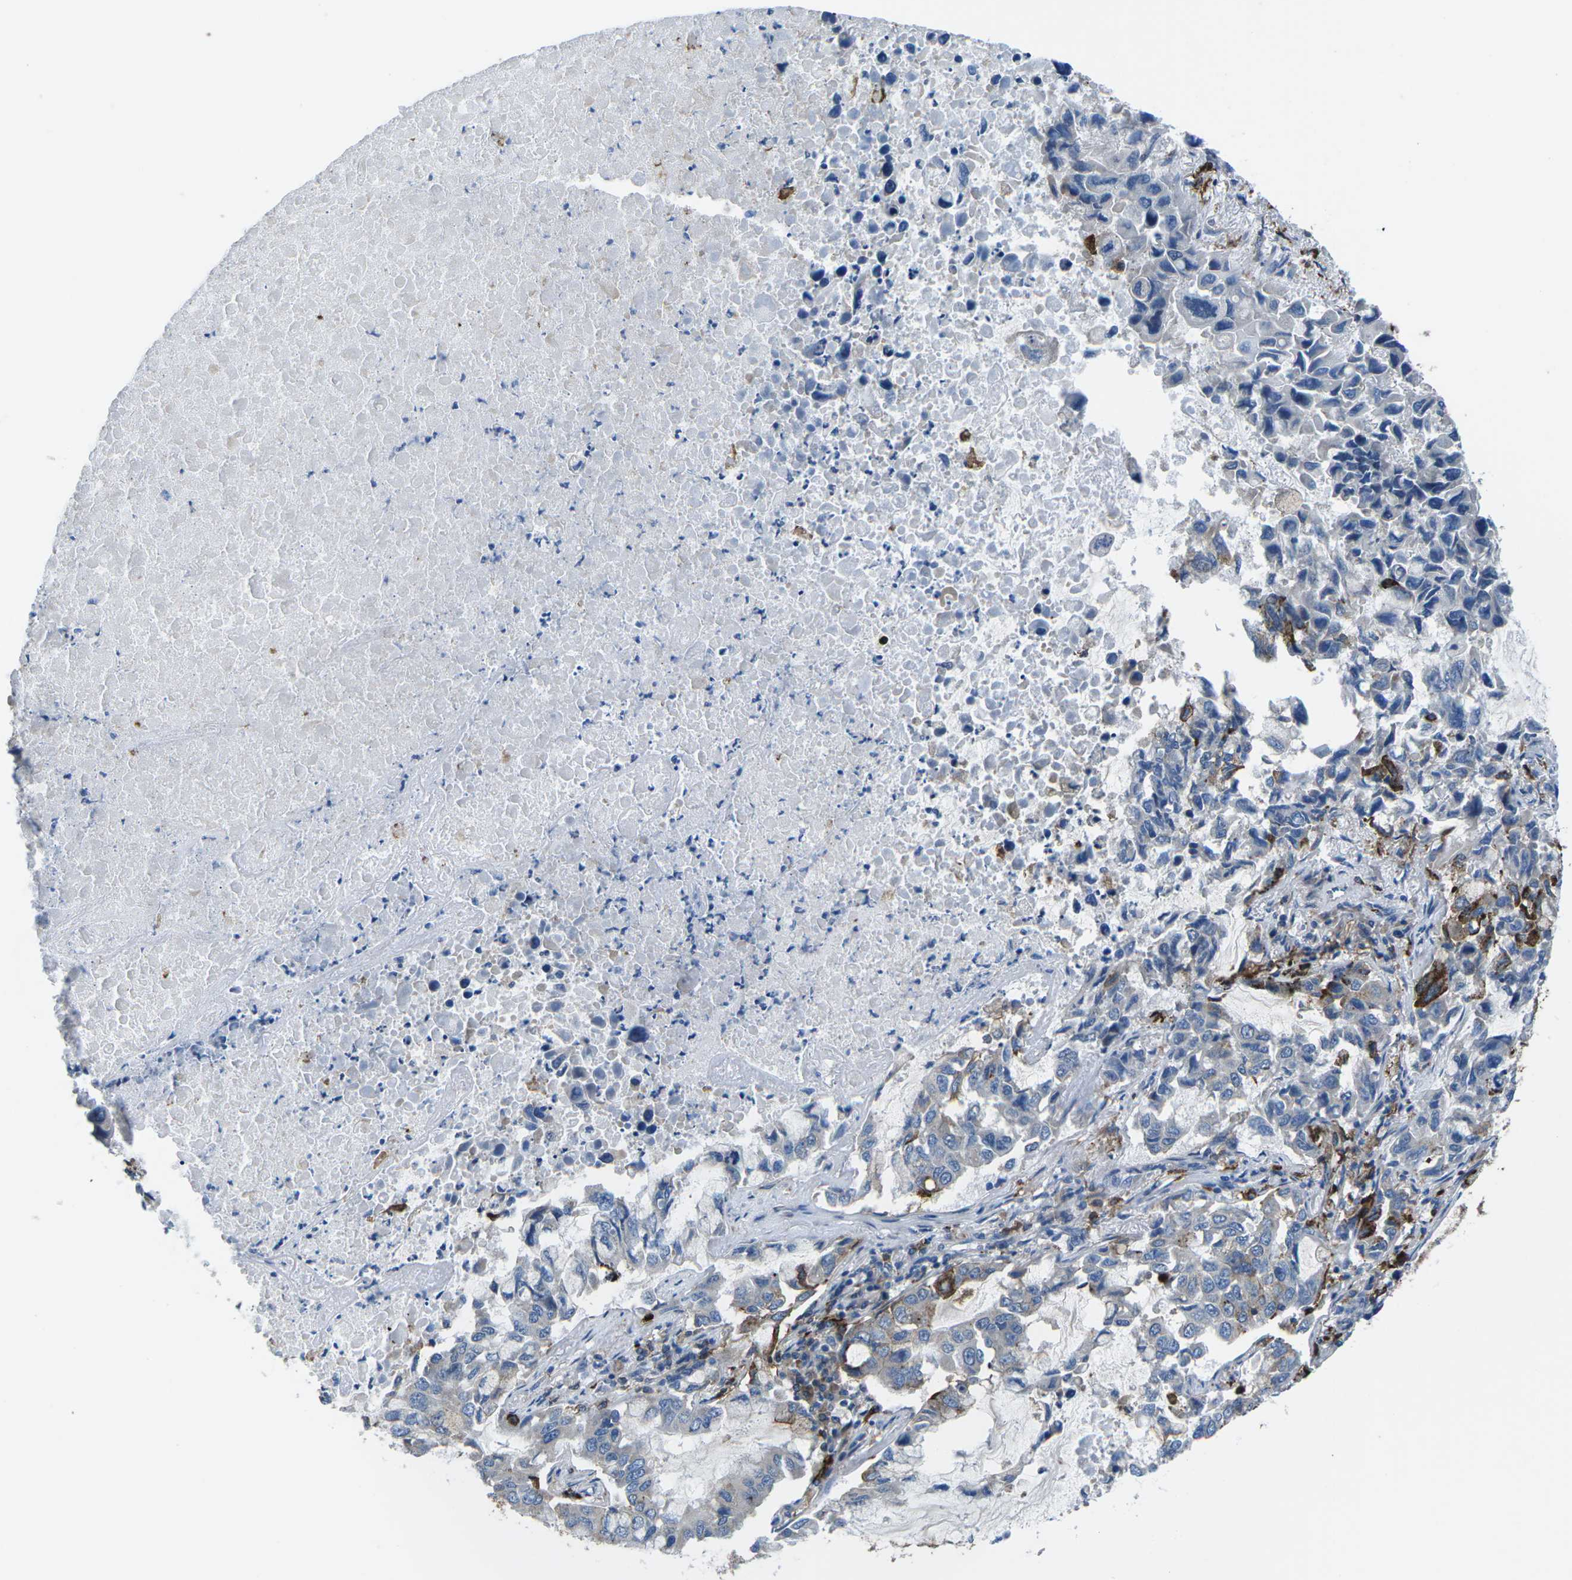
{"staining": {"intensity": "negative", "quantity": "none", "location": "none"}, "tissue": "lung cancer", "cell_type": "Tumor cells", "image_type": "cancer", "snomed": [{"axis": "morphology", "description": "Adenocarcinoma, NOS"}, {"axis": "topography", "description": "Lung"}], "caption": "An immunohistochemistry micrograph of lung adenocarcinoma is shown. There is no staining in tumor cells of lung adenocarcinoma.", "gene": "PTPN1", "patient": {"sex": "male", "age": 64}}